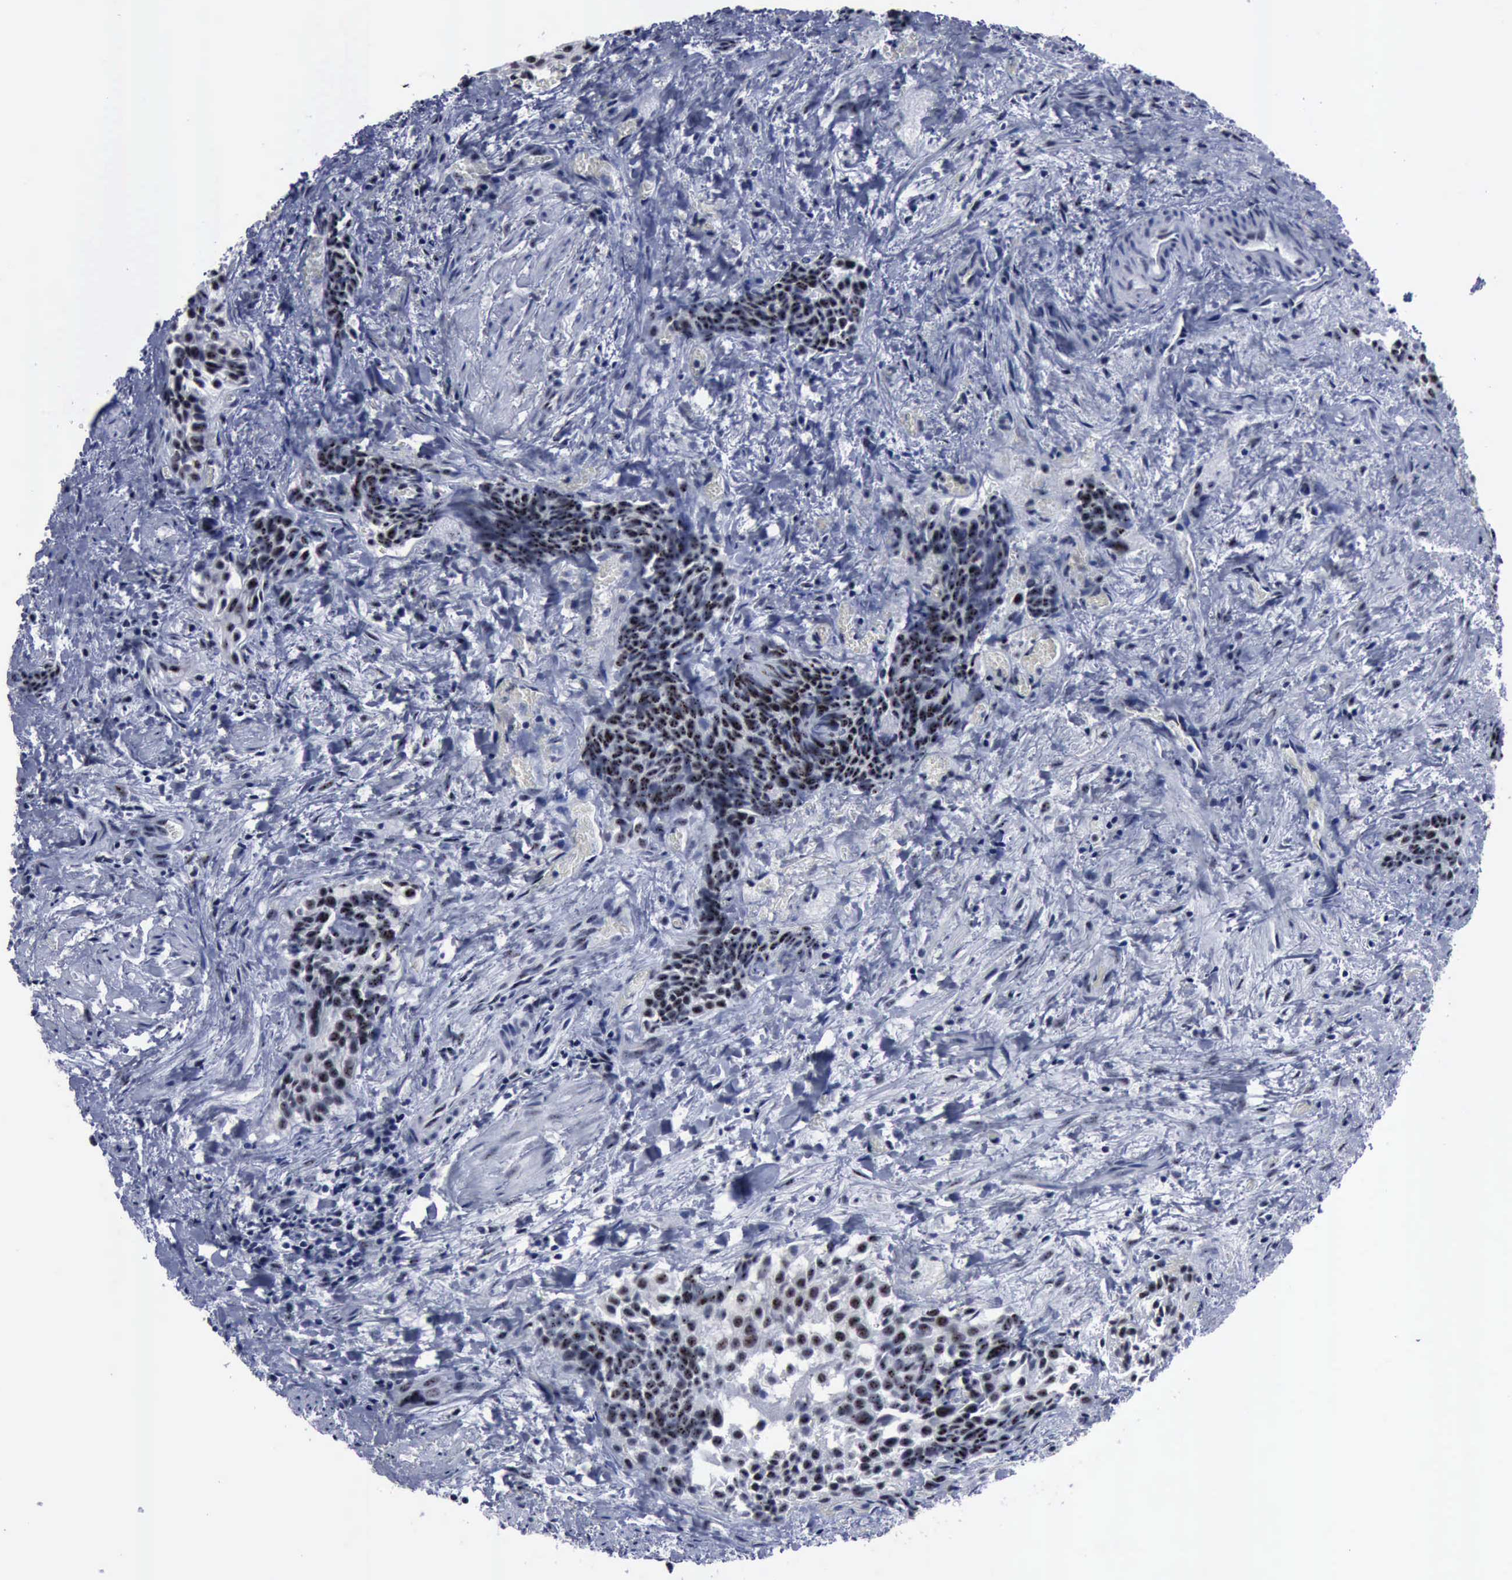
{"staining": {"intensity": "moderate", "quantity": ">75%", "location": "nuclear"}, "tissue": "urothelial cancer", "cell_type": "Tumor cells", "image_type": "cancer", "snomed": [{"axis": "morphology", "description": "Urothelial carcinoma, High grade"}, {"axis": "topography", "description": "Urinary bladder"}], "caption": "Protein expression analysis of urothelial cancer displays moderate nuclear staining in about >75% of tumor cells.", "gene": "BRD1", "patient": {"sex": "female", "age": 78}}